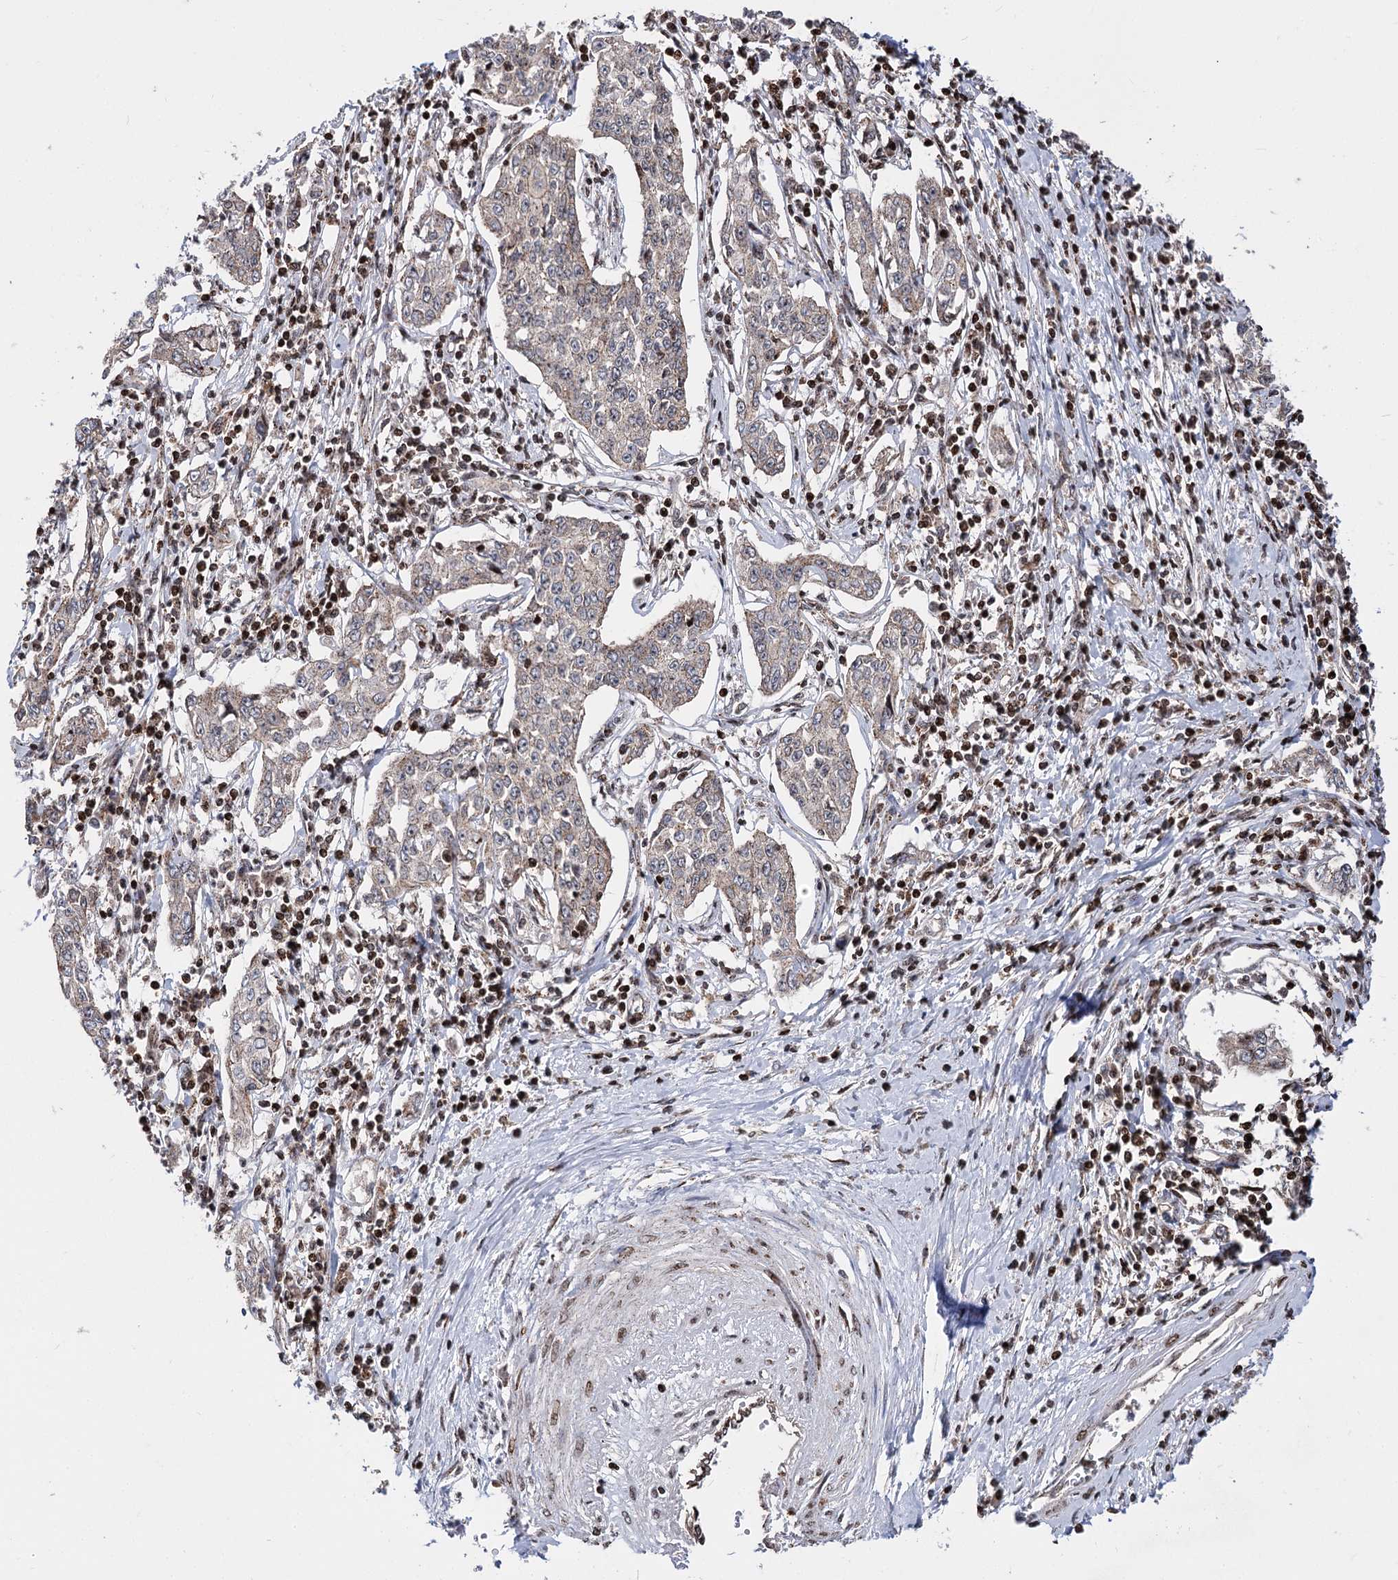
{"staining": {"intensity": "negative", "quantity": "none", "location": "none"}, "tissue": "cervical cancer", "cell_type": "Tumor cells", "image_type": "cancer", "snomed": [{"axis": "morphology", "description": "Squamous cell carcinoma, NOS"}, {"axis": "topography", "description": "Cervix"}], "caption": "This is an immunohistochemistry histopathology image of human cervical squamous cell carcinoma. There is no expression in tumor cells.", "gene": "ZFYVE27", "patient": {"sex": "female", "age": 35}}